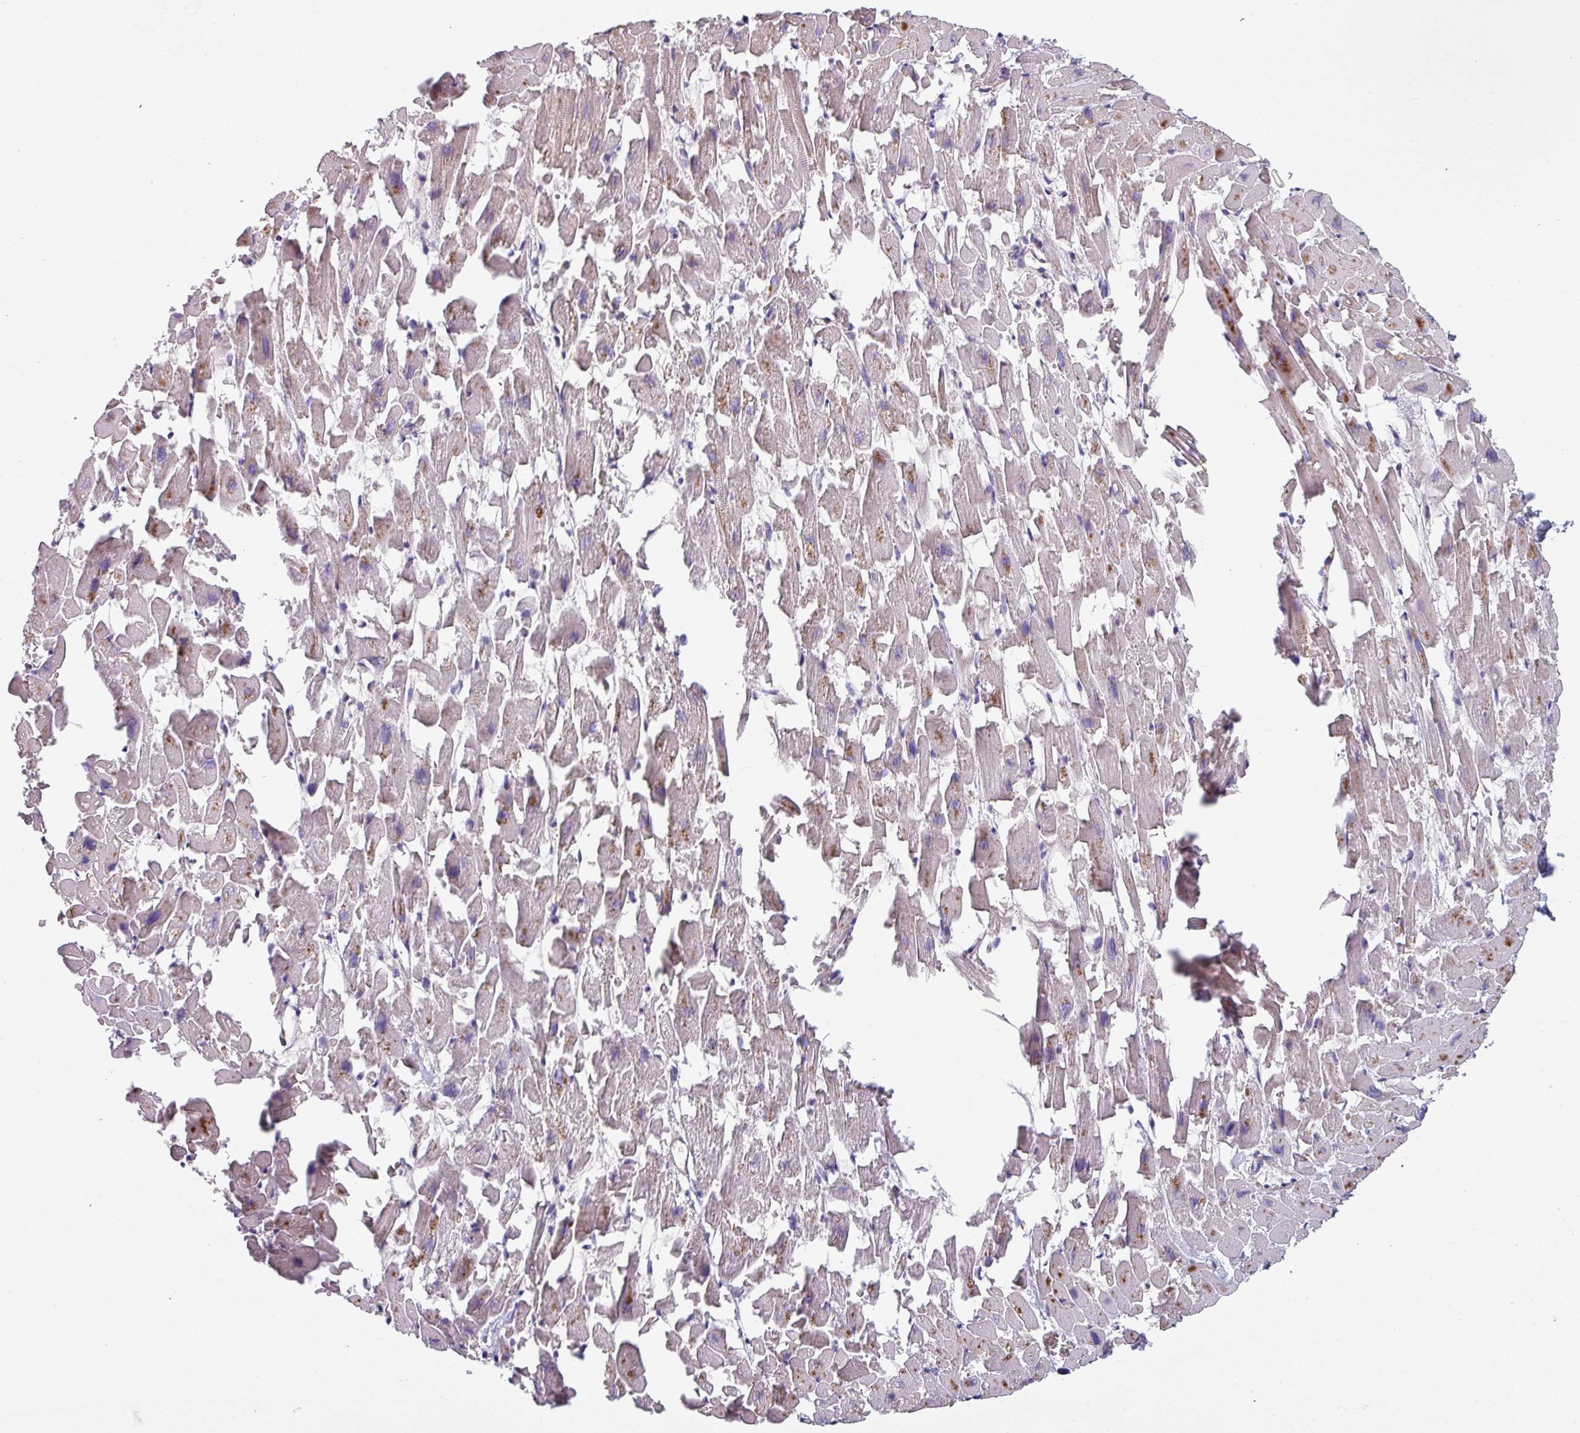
{"staining": {"intensity": "weak", "quantity": "25%-75%", "location": "cytoplasmic/membranous"}, "tissue": "heart muscle", "cell_type": "Cardiomyocytes", "image_type": "normal", "snomed": [{"axis": "morphology", "description": "Normal tissue, NOS"}, {"axis": "topography", "description": "Heart"}], "caption": "About 25%-75% of cardiomyocytes in benign human heart muscle show weak cytoplasmic/membranous protein positivity as visualized by brown immunohistochemical staining.", "gene": "TMEM132A", "patient": {"sex": "female", "age": 64}}